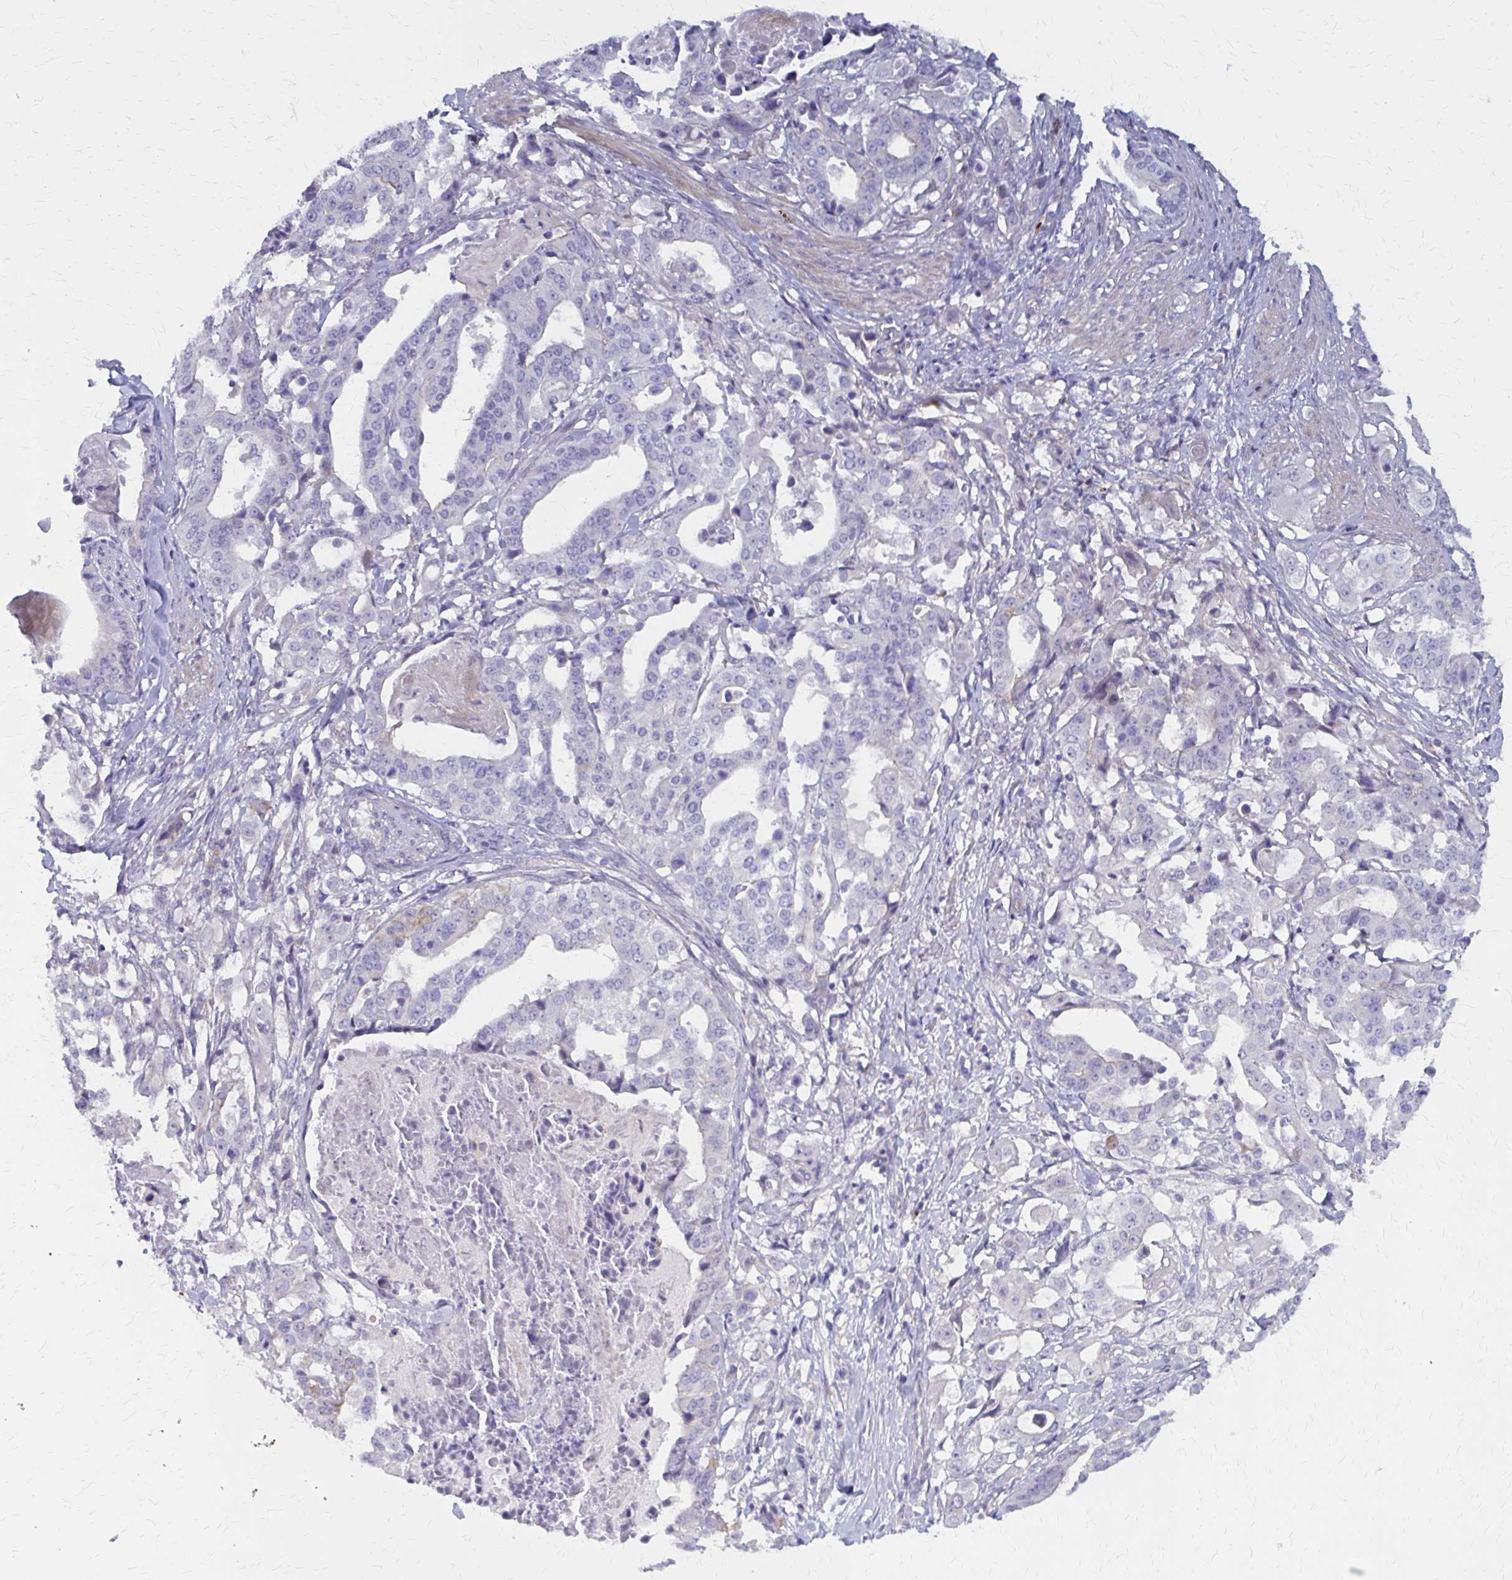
{"staining": {"intensity": "negative", "quantity": "none", "location": "none"}, "tissue": "stomach cancer", "cell_type": "Tumor cells", "image_type": "cancer", "snomed": [{"axis": "morphology", "description": "Adenocarcinoma, NOS"}, {"axis": "topography", "description": "Stomach"}], "caption": "Tumor cells show no significant protein expression in stomach cancer.", "gene": "GLYATL2", "patient": {"sex": "male", "age": 48}}